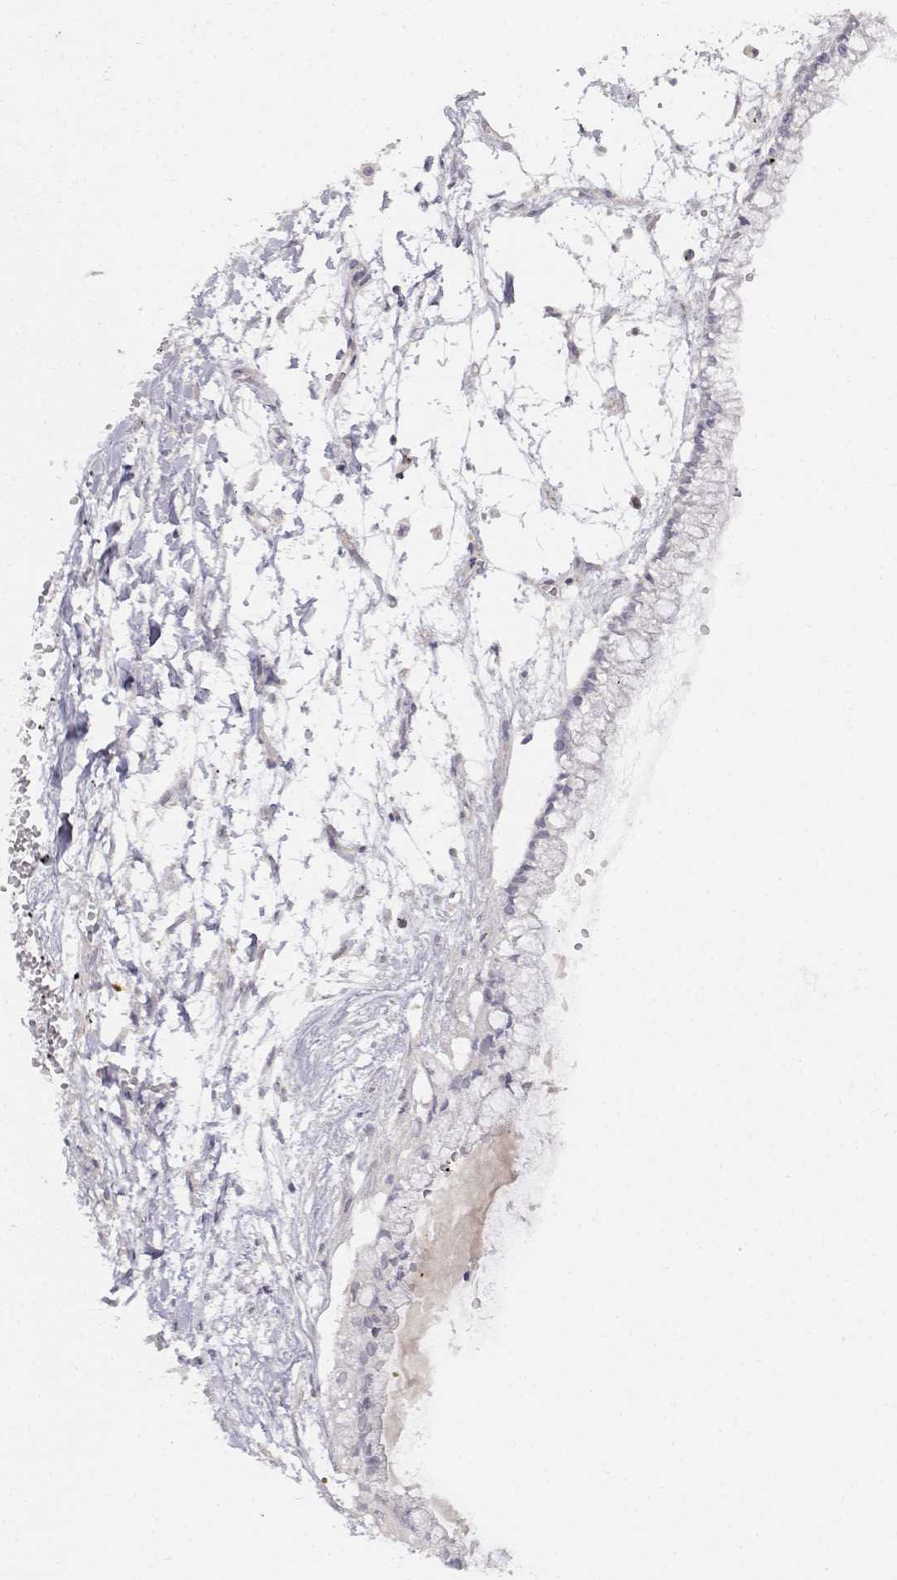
{"staining": {"intensity": "negative", "quantity": "none", "location": "none"}, "tissue": "ovarian cancer", "cell_type": "Tumor cells", "image_type": "cancer", "snomed": [{"axis": "morphology", "description": "Cystadenocarcinoma, mucinous, NOS"}, {"axis": "topography", "description": "Ovary"}], "caption": "Ovarian mucinous cystadenocarcinoma stained for a protein using immunohistochemistry (IHC) shows no expression tumor cells.", "gene": "EAF2", "patient": {"sex": "female", "age": 67}}